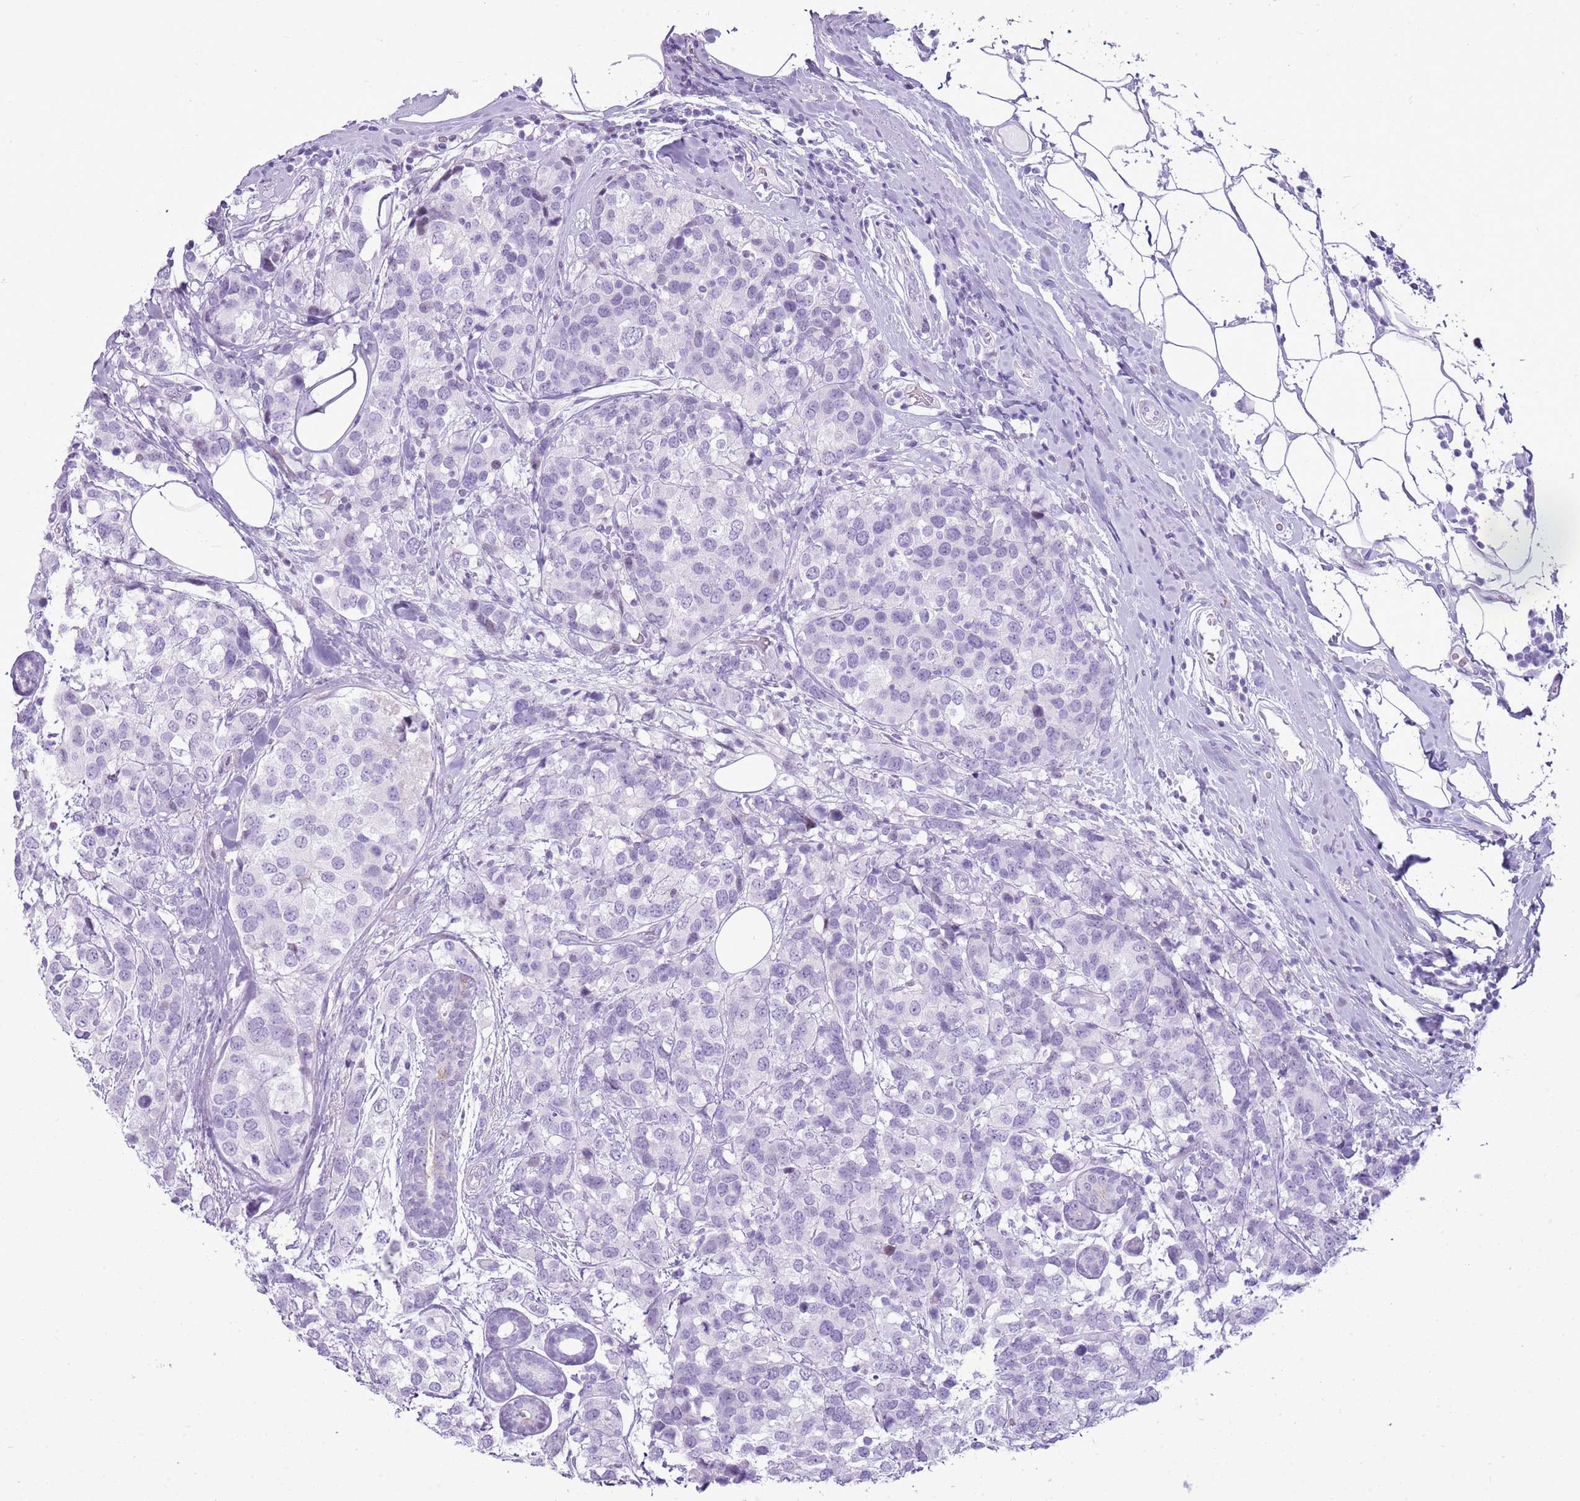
{"staining": {"intensity": "negative", "quantity": "none", "location": "none"}, "tissue": "breast cancer", "cell_type": "Tumor cells", "image_type": "cancer", "snomed": [{"axis": "morphology", "description": "Lobular carcinoma"}, {"axis": "topography", "description": "Breast"}], "caption": "DAB (3,3'-diaminobenzidine) immunohistochemical staining of breast cancer (lobular carcinoma) exhibits no significant positivity in tumor cells.", "gene": "ASIP", "patient": {"sex": "female", "age": 59}}